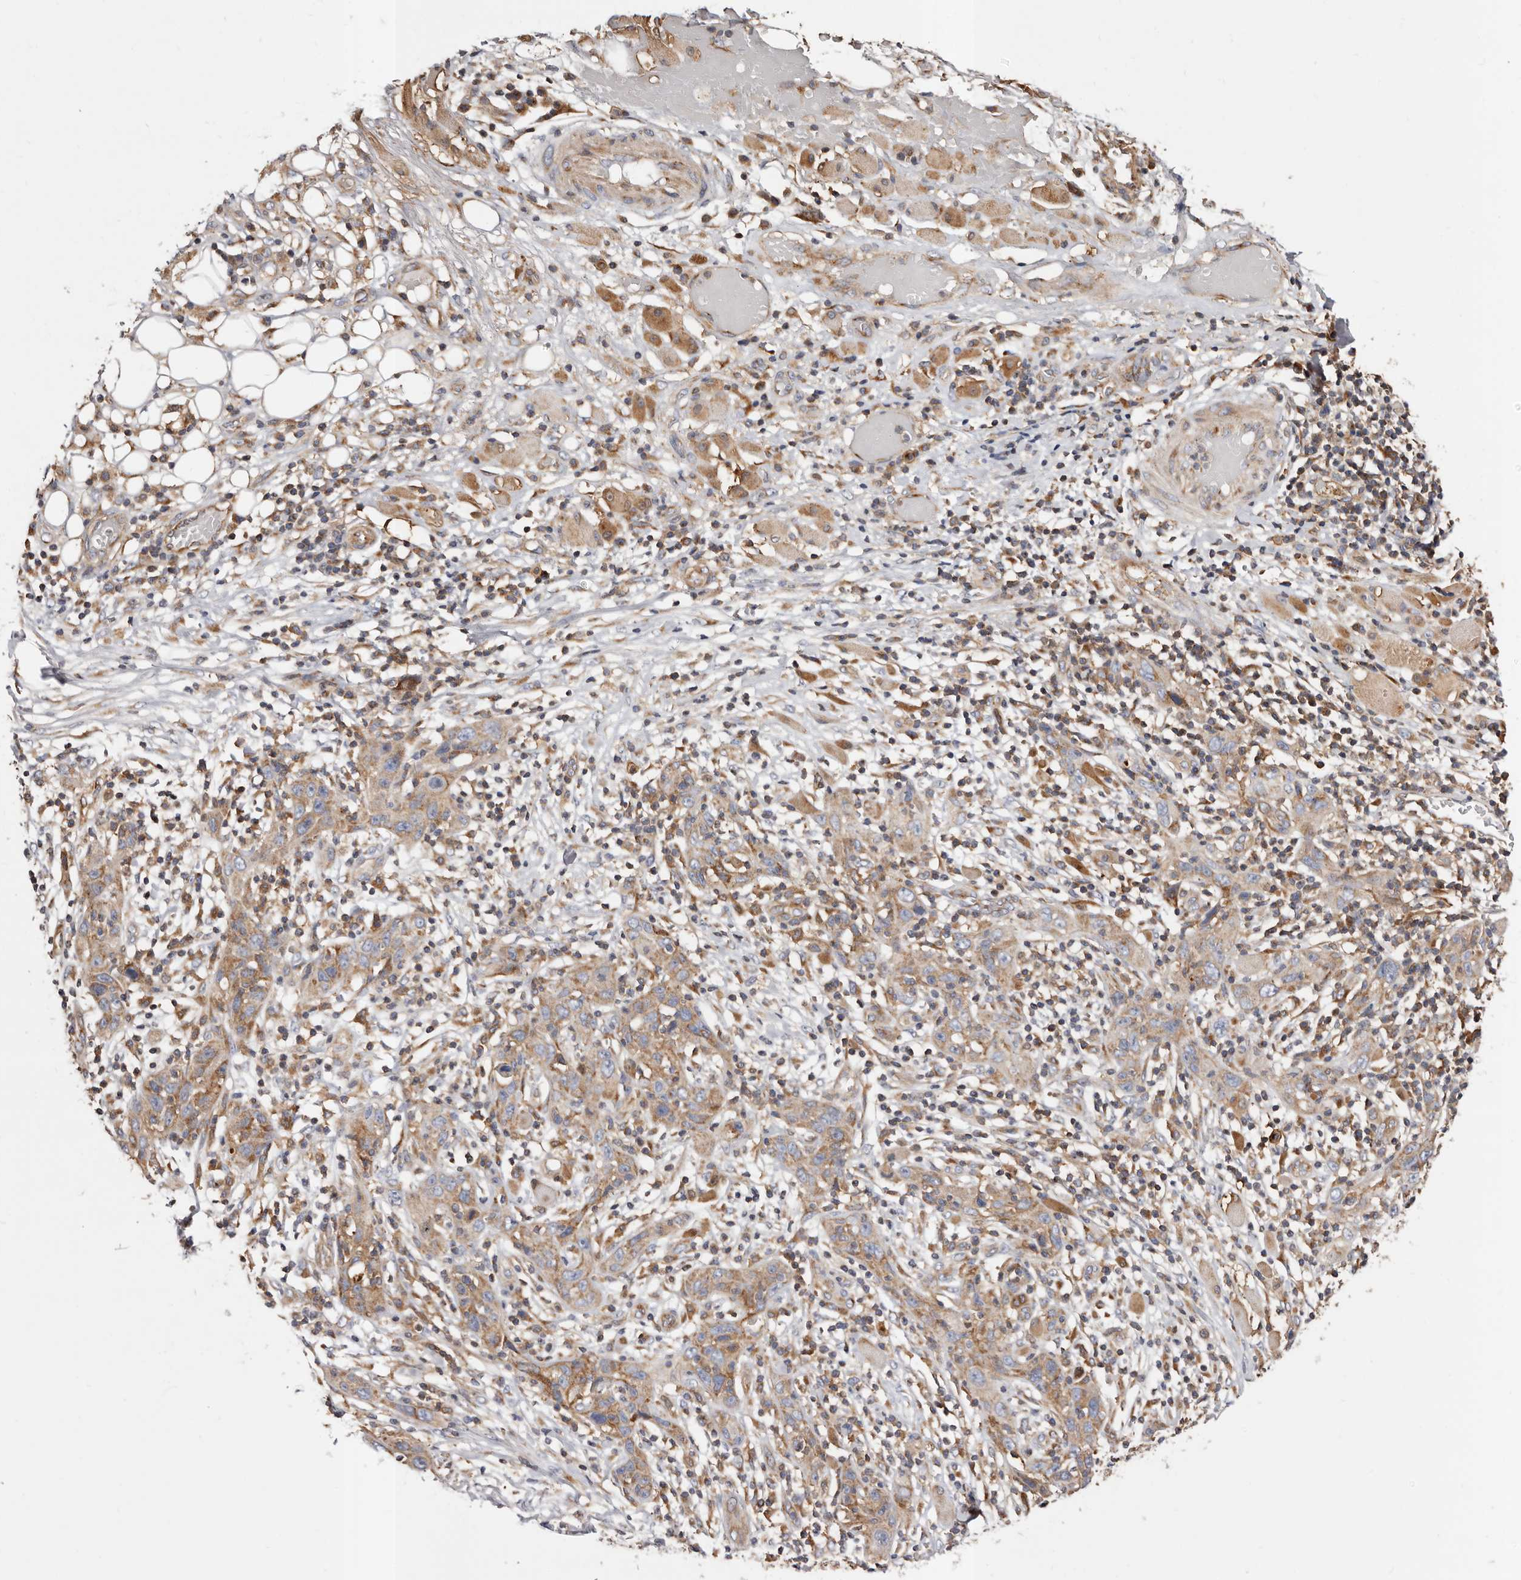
{"staining": {"intensity": "weak", "quantity": "25%-75%", "location": "cytoplasmic/membranous"}, "tissue": "skin cancer", "cell_type": "Tumor cells", "image_type": "cancer", "snomed": [{"axis": "morphology", "description": "Squamous cell carcinoma, NOS"}, {"axis": "topography", "description": "Skin"}], "caption": "Immunohistochemistry (IHC) of skin cancer (squamous cell carcinoma) displays low levels of weak cytoplasmic/membranous staining in approximately 25%-75% of tumor cells.", "gene": "COQ8B", "patient": {"sex": "female", "age": 88}}